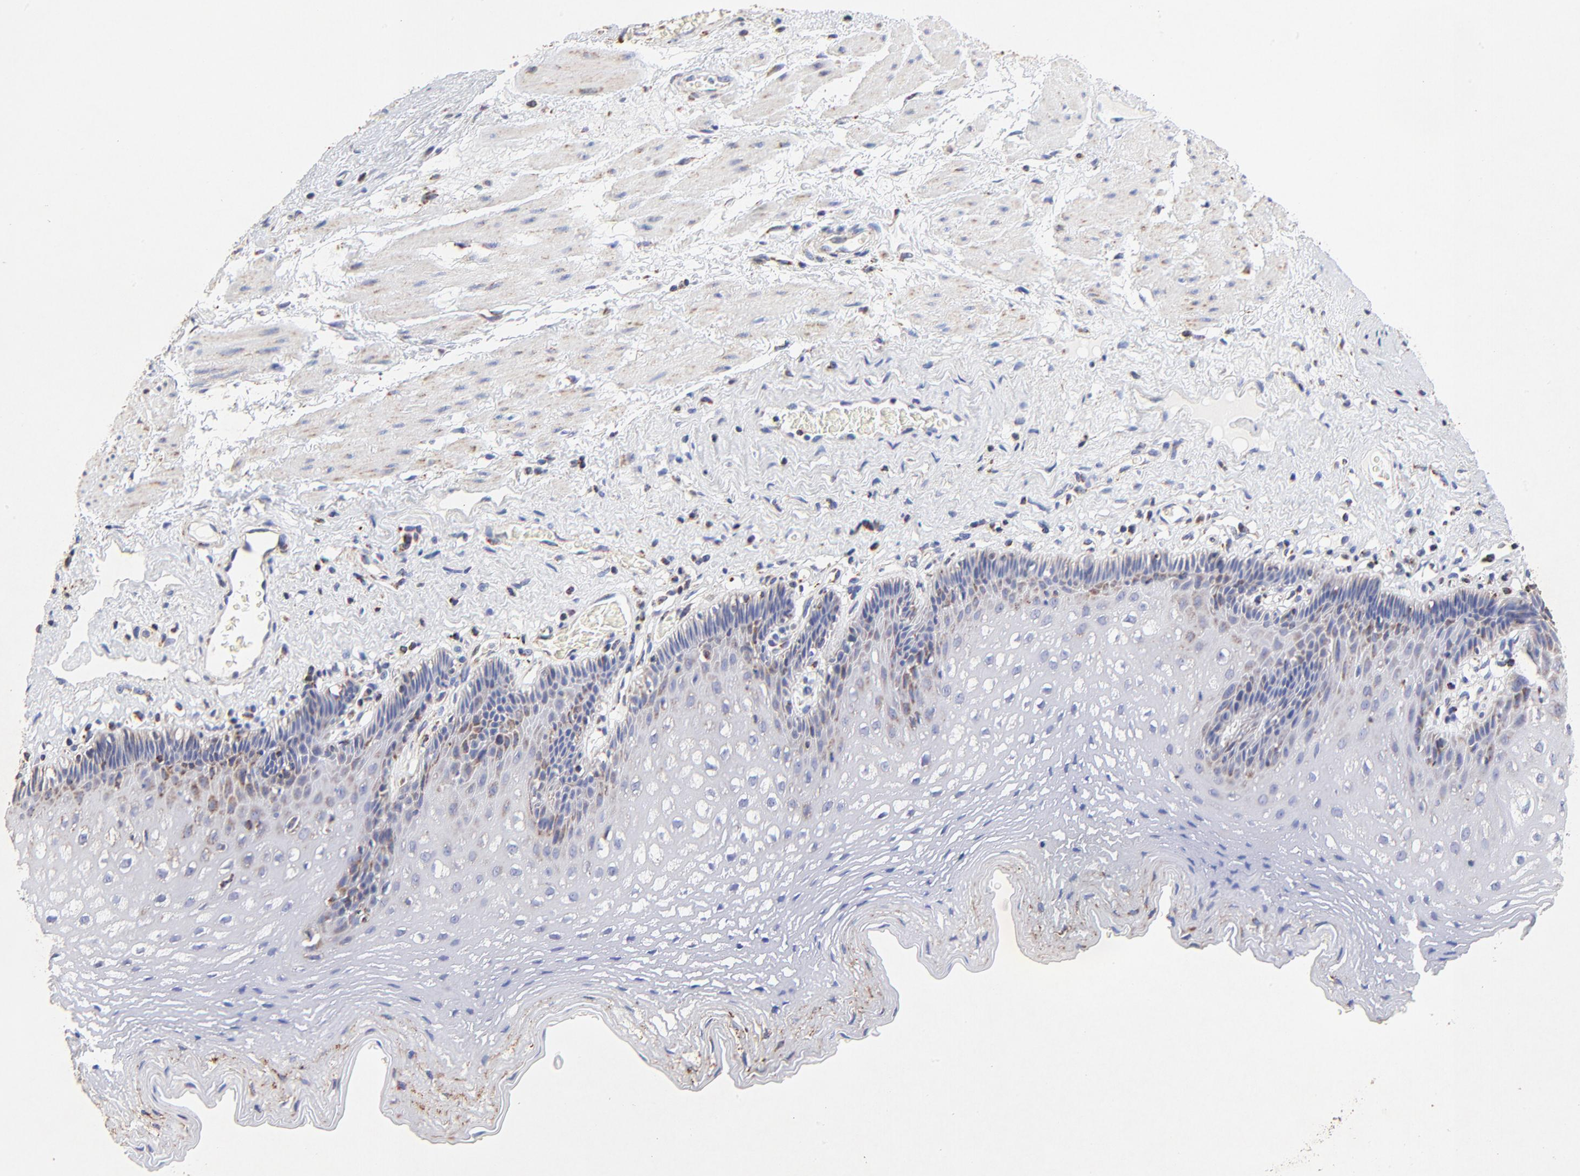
{"staining": {"intensity": "moderate", "quantity": "25%-75%", "location": "cytoplasmic/membranous"}, "tissue": "esophagus", "cell_type": "Squamous epithelial cells", "image_type": "normal", "snomed": [{"axis": "morphology", "description": "Normal tissue, NOS"}, {"axis": "topography", "description": "Esophagus"}], "caption": "Protein analysis of benign esophagus demonstrates moderate cytoplasmic/membranous expression in about 25%-75% of squamous epithelial cells.", "gene": "SSBP1", "patient": {"sex": "female", "age": 70}}